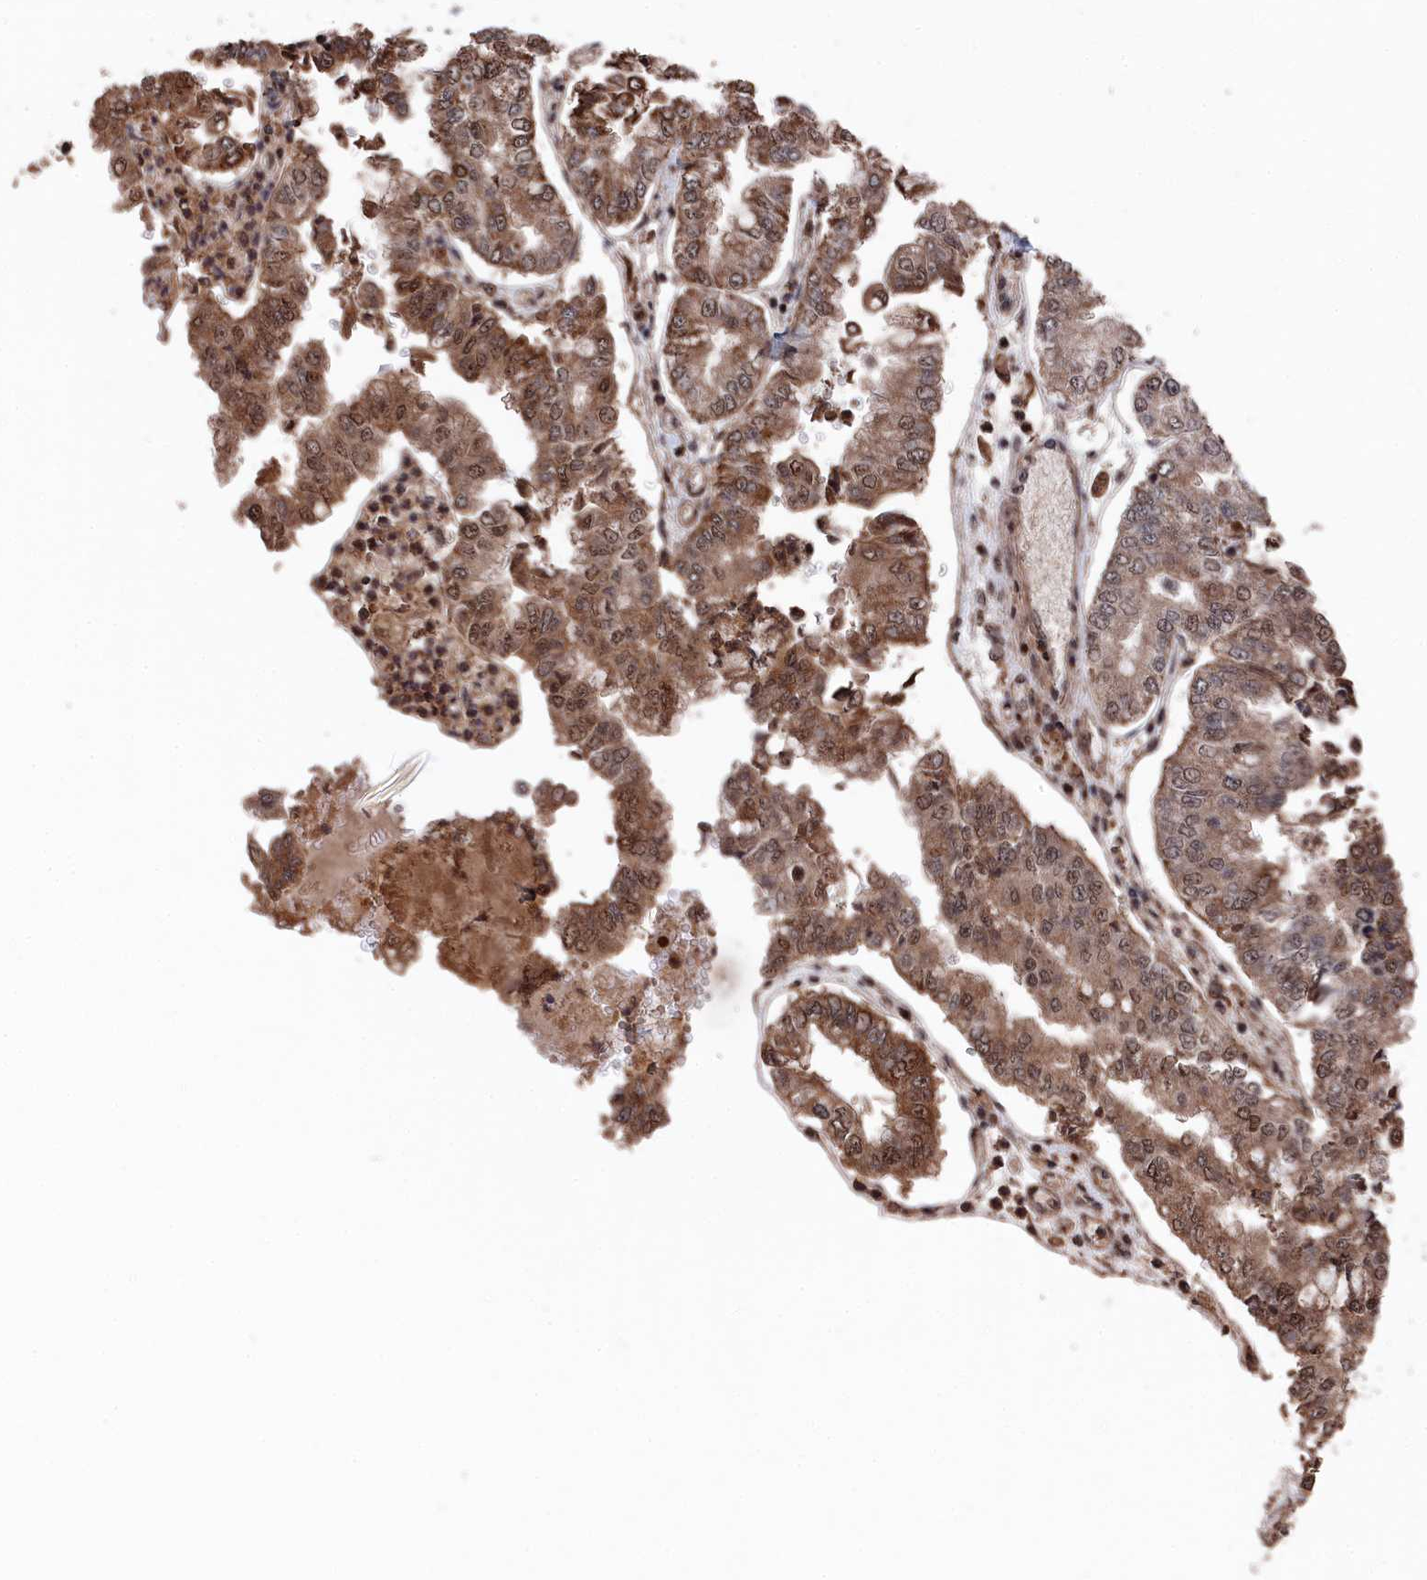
{"staining": {"intensity": "moderate", "quantity": ">75%", "location": "cytoplasmic/membranous,nuclear"}, "tissue": "stomach cancer", "cell_type": "Tumor cells", "image_type": "cancer", "snomed": [{"axis": "morphology", "description": "Adenocarcinoma, NOS"}, {"axis": "topography", "description": "Stomach"}], "caption": "Moderate cytoplasmic/membranous and nuclear positivity for a protein is seen in about >75% of tumor cells of adenocarcinoma (stomach) using immunohistochemistry.", "gene": "CEACAM21", "patient": {"sex": "male", "age": 76}}